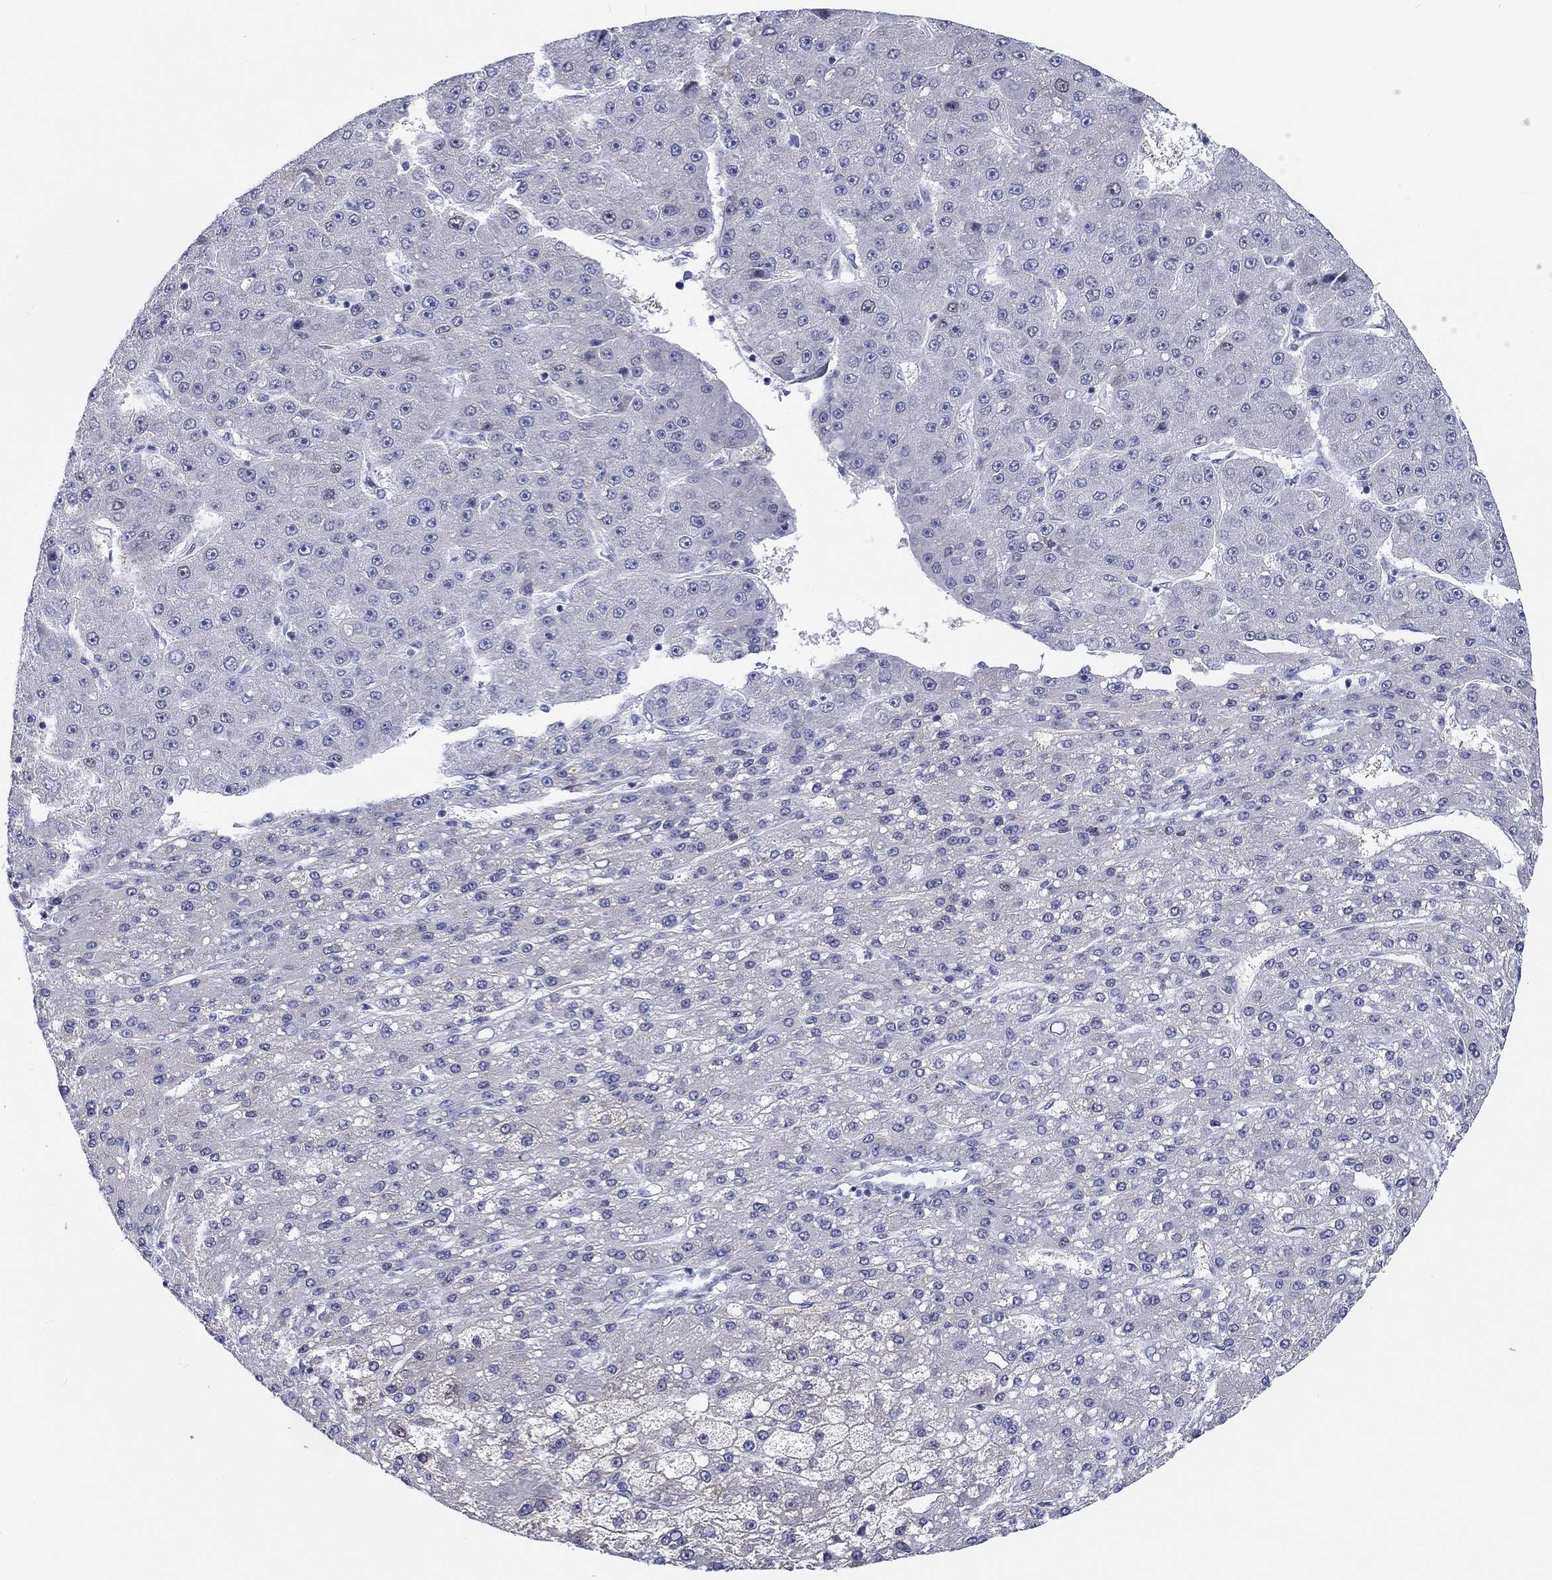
{"staining": {"intensity": "negative", "quantity": "none", "location": "none"}, "tissue": "liver cancer", "cell_type": "Tumor cells", "image_type": "cancer", "snomed": [{"axis": "morphology", "description": "Carcinoma, Hepatocellular, NOS"}, {"axis": "topography", "description": "Liver"}], "caption": "An image of human liver cancer (hepatocellular carcinoma) is negative for staining in tumor cells.", "gene": "H1-1", "patient": {"sex": "male", "age": 67}}